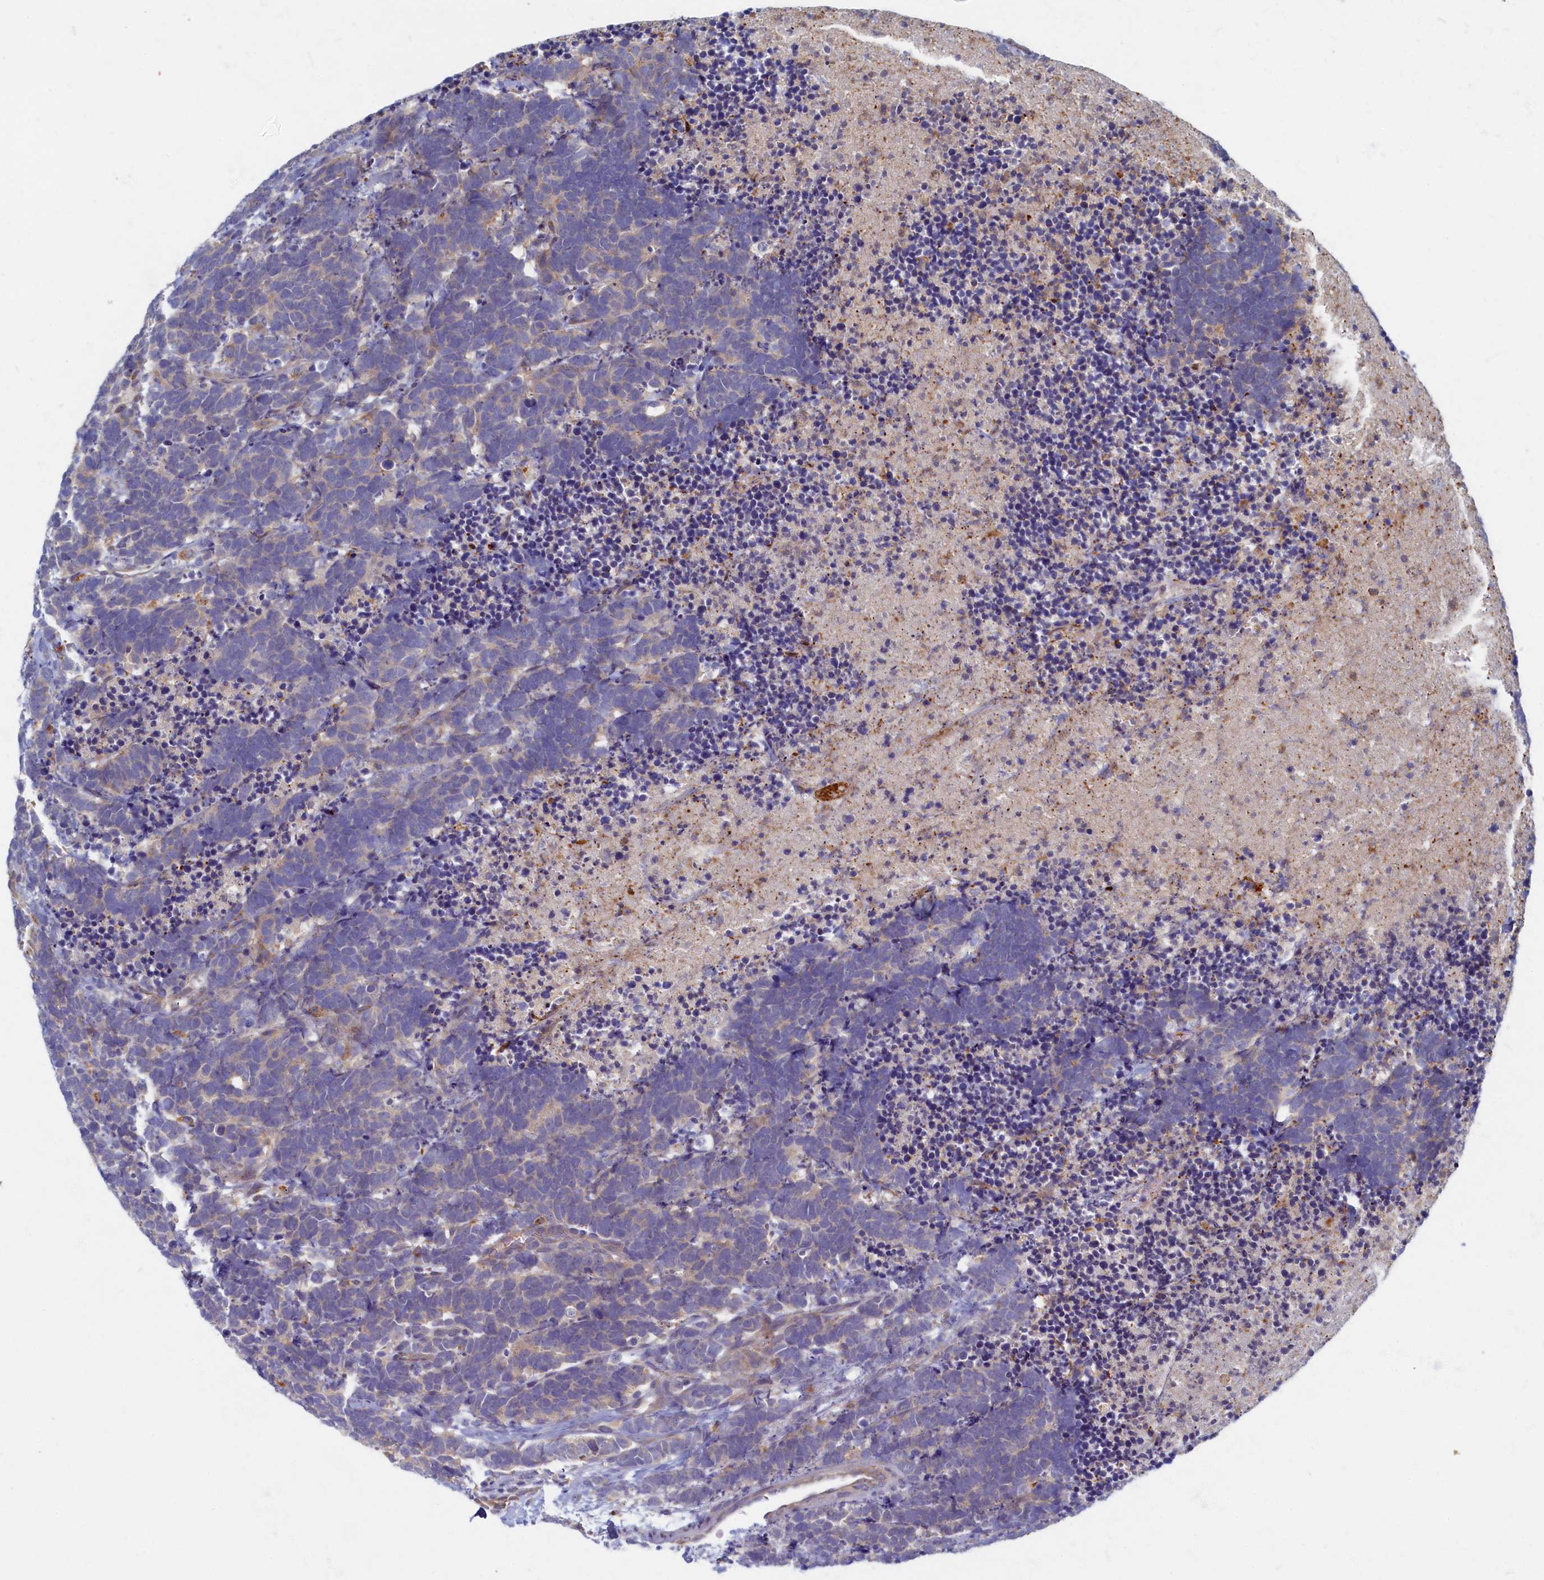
{"staining": {"intensity": "weak", "quantity": "25%-75%", "location": "cytoplasmic/membranous"}, "tissue": "carcinoid", "cell_type": "Tumor cells", "image_type": "cancer", "snomed": [{"axis": "morphology", "description": "Carcinoma, NOS"}, {"axis": "morphology", "description": "Carcinoid, malignant, NOS"}, {"axis": "topography", "description": "Urinary bladder"}], "caption": "This image demonstrates IHC staining of human carcinoid, with low weak cytoplasmic/membranous expression in approximately 25%-75% of tumor cells.", "gene": "PSMG2", "patient": {"sex": "male", "age": 57}}